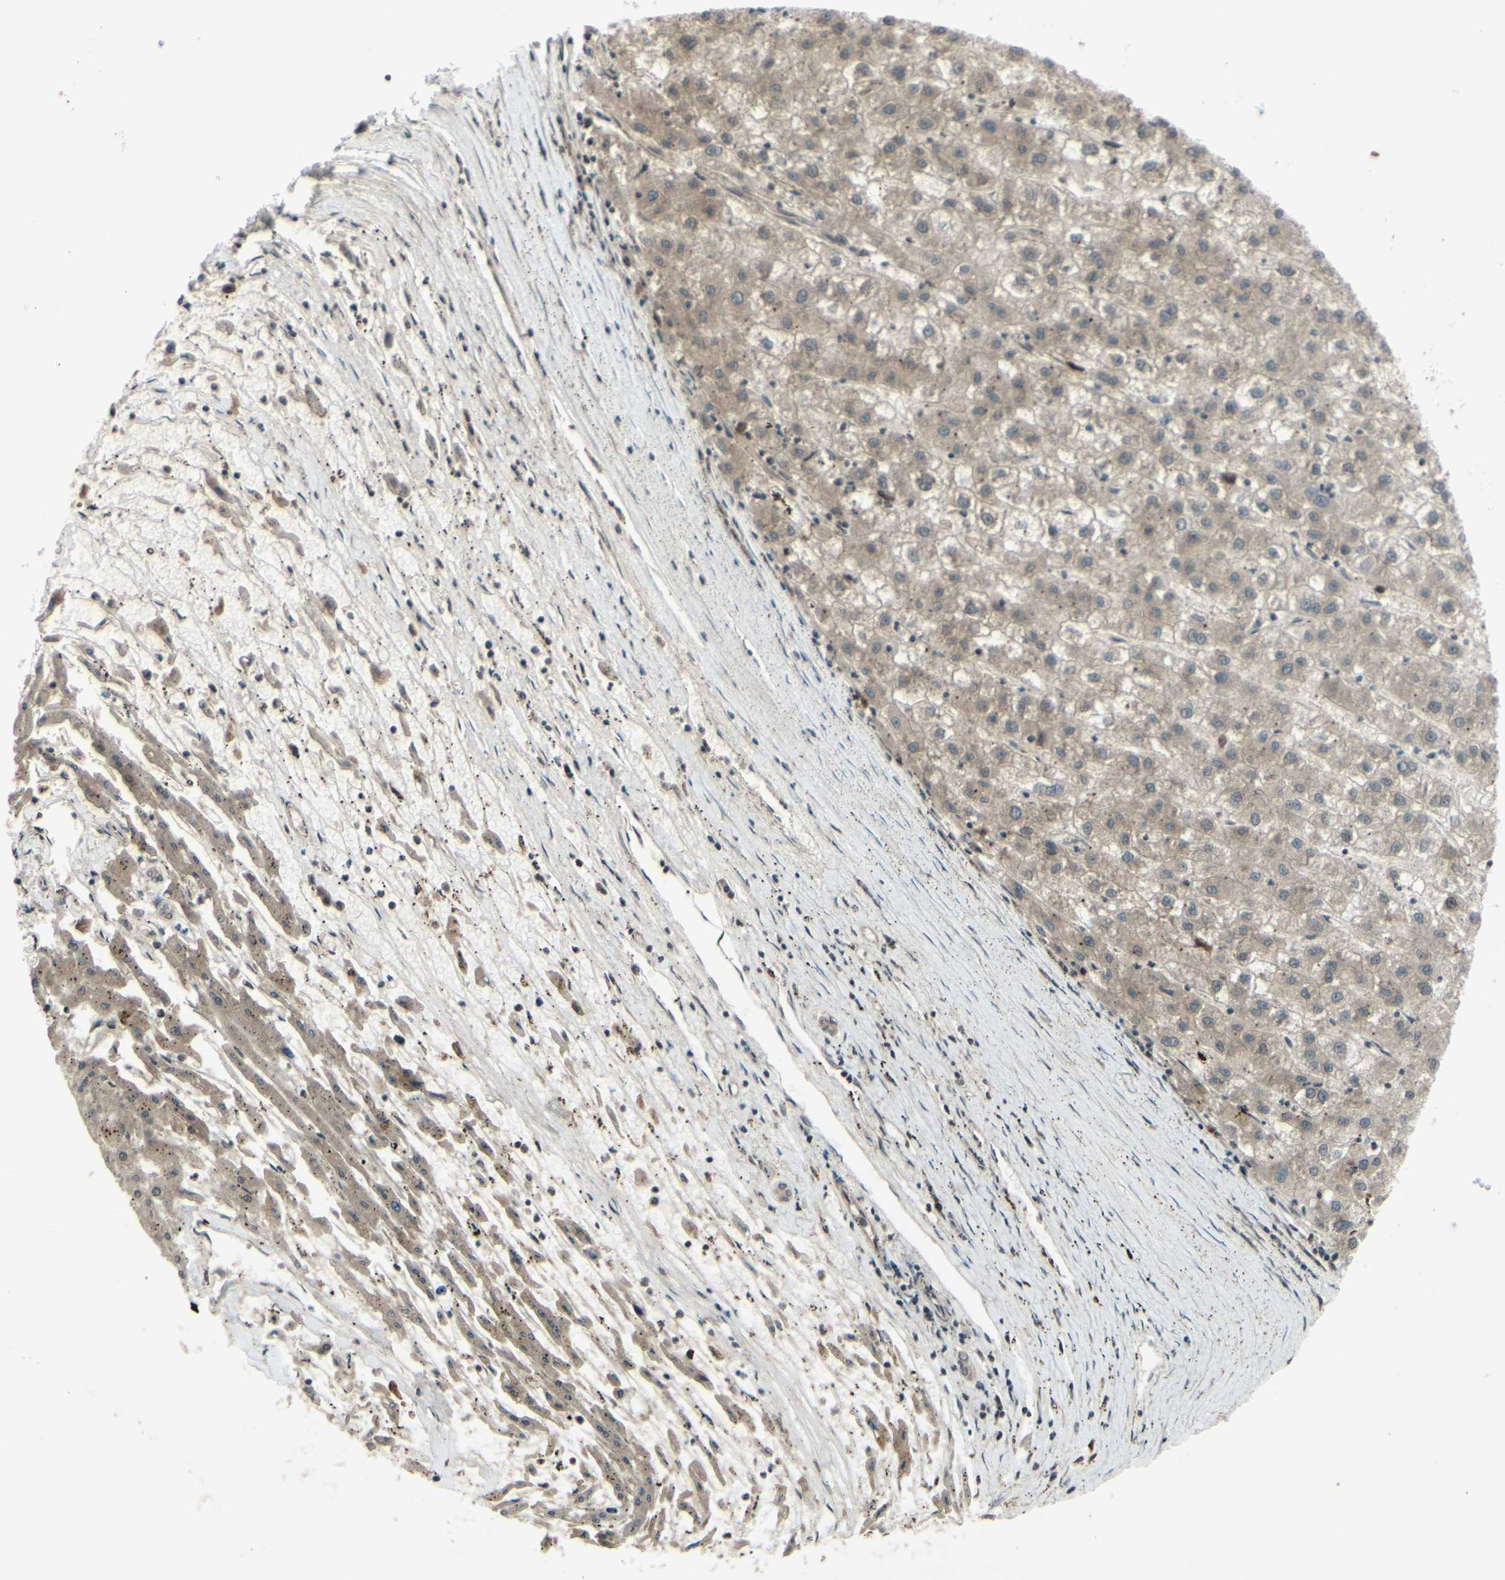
{"staining": {"intensity": "weak", "quantity": ">75%", "location": "cytoplasmic/membranous"}, "tissue": "liver cancer", "cell_type": "Tumor cells", "image_type": "cancer", "snomed": [{"axis": "morphology", "description": "Carcinoma, Hepatocellular, NOS"}, {"axis": "topography", "description": "Liver"}], "caption": "Immunohistochemistry (IHC) staining of liver cancer (hepatocellular carcinoma), which shows low levels of weak cytoplasmic/membranous staining in about >75% of tumor cells indicating weak cytoplasmic/membranous protein expression. The staining was performed using DAB (3,3'-diaminobenzidine) (brown) for protein detection and nuclei were counterstained in hematoxylin (blue).", "gene": "BLNK", "patient": {"sex": "male", "age": 72}}